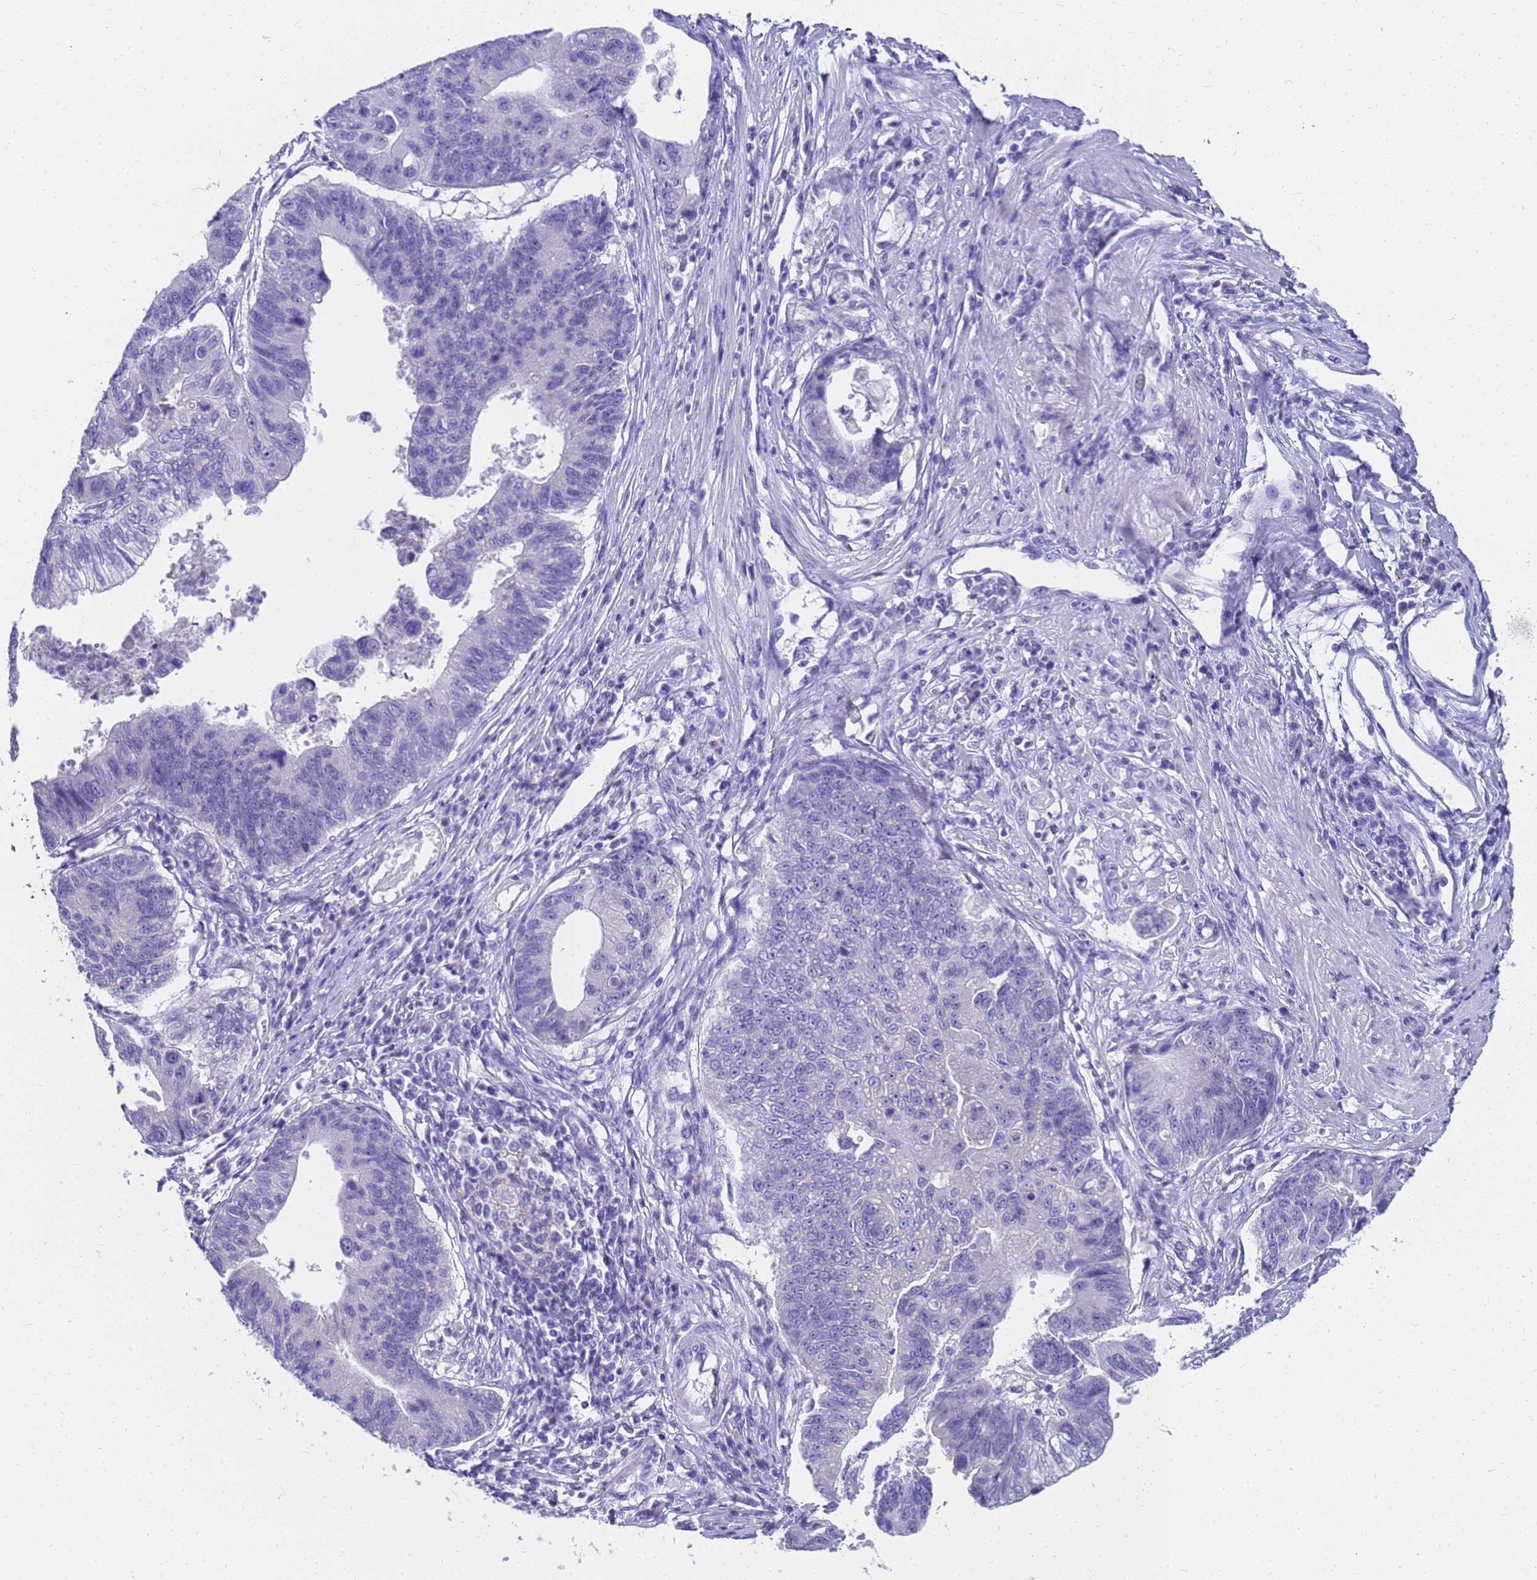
{"staining": {"intensity": "negative", "quantity": "none", "location": "none"}, "tissue": "stomach cancer", "cell_type": "Tumor cells", "image_type": "cancer", "snomed": [{"axis": "morphology", "description": "Adenocarcinoma, NOS"}, {"axis": "topography", "description": "Stomach"}], "caption": "Immunohistochemical staining of human stomach cancer (adenocarcinoma) reveals no significant positivity in tumor cells.", "gene": "MS4A13", "patient": {"sex": "male", "age": 59}}